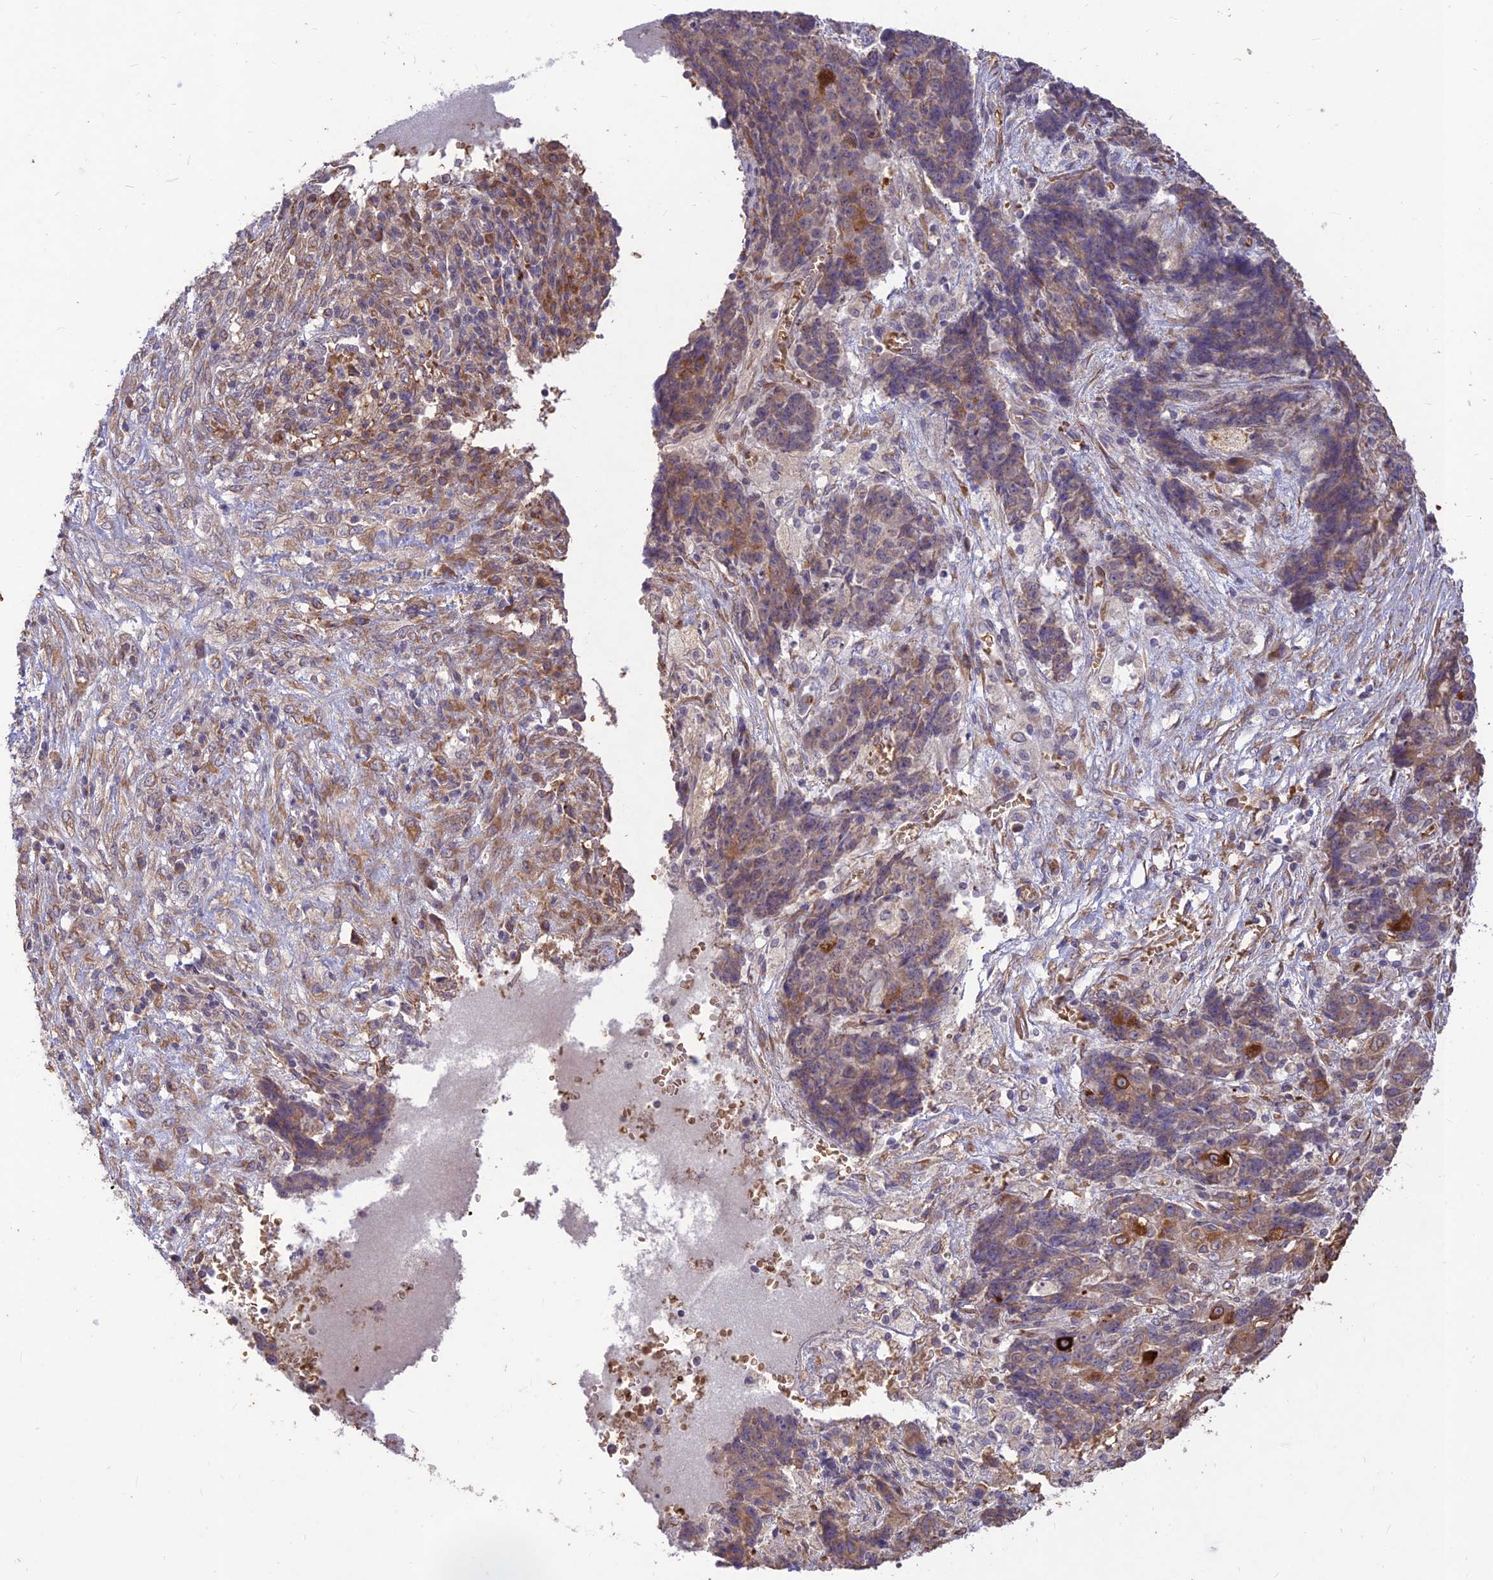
{"staining": {"intensity": "strong", "quantity": "<25%", "location": "cytoplasmic/membranous"}, "tissue": "ovarian cancer", "cell_type": "Tumor cells", "image_type": "cancer", "snomed": [{"axis": "morphology", "description": "Carcinoma, endometroid"}, {"axis": "topography", "description": "Ovary"}], "caption": "This photomicrograph shows immunohistochemistry staining of human endometroid carcinoma (ovarian), with medium strong cytoplasmic/membranous expression in approximately <25% of tumor cells.", "gene": "PPP1R11", "patient": {"sex": "female", "age": 42}}